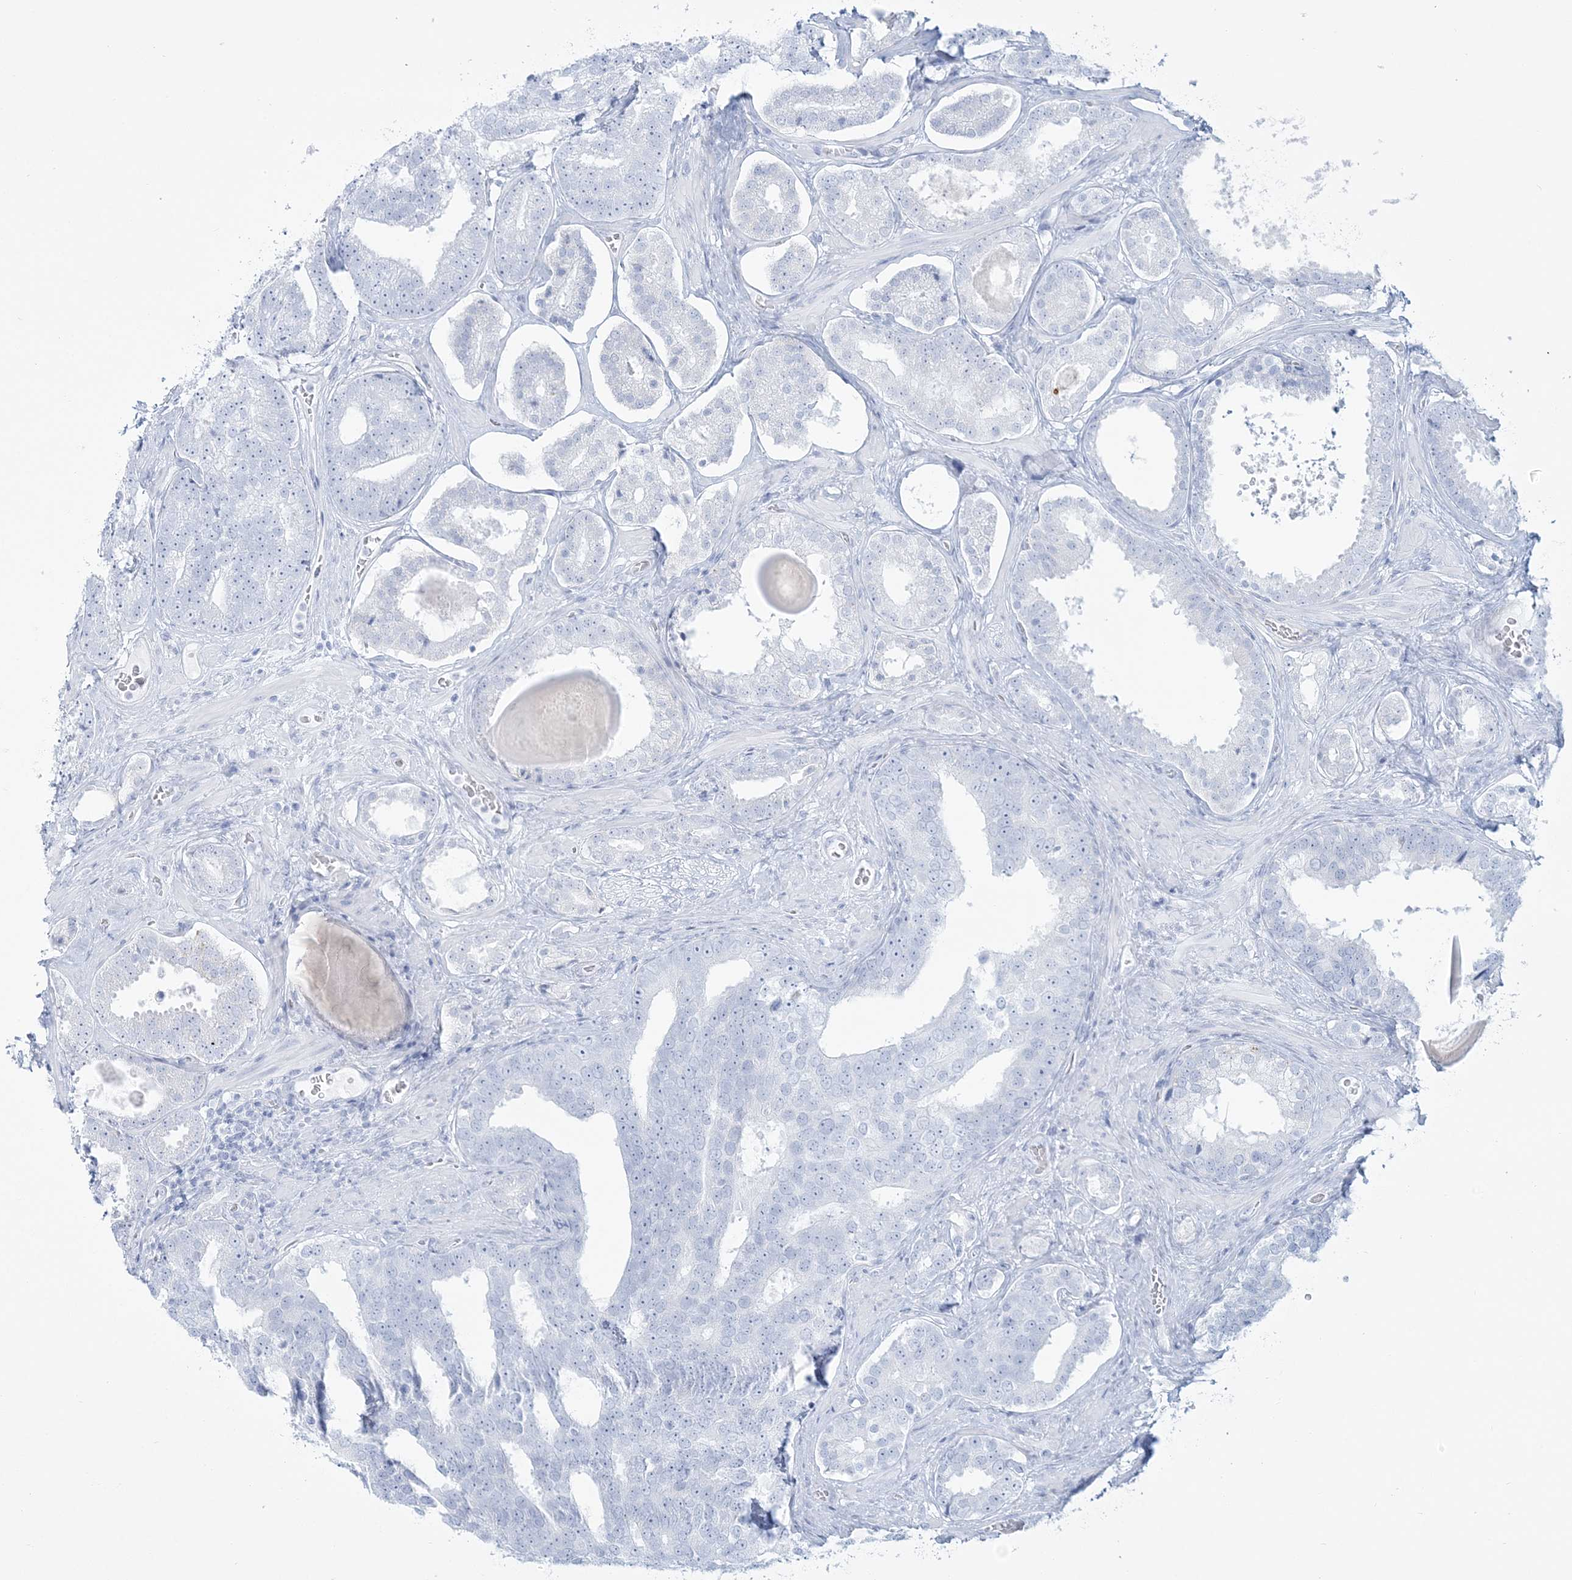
{"staining": {"intensity": "negative", "quantity": "none", "location": "none"}, "tissue": "prostate cancer", "cell_type": "Tumor cells", "image_type": "cancer", "snomed": [{"axis": "morphology", "description": "Adenocarcinoma, High grade"}, {"axis": "topography", "description": "Prostate"}], "caption": "Tumor cells show no significant protein positivity in prostate high-grade adenocarcinoma. (DAB immunohistochemistry (IHC) with hematoxylin counter stain).", "gene": "ADGB", "patient": {"sex": "male", "age": 60}}